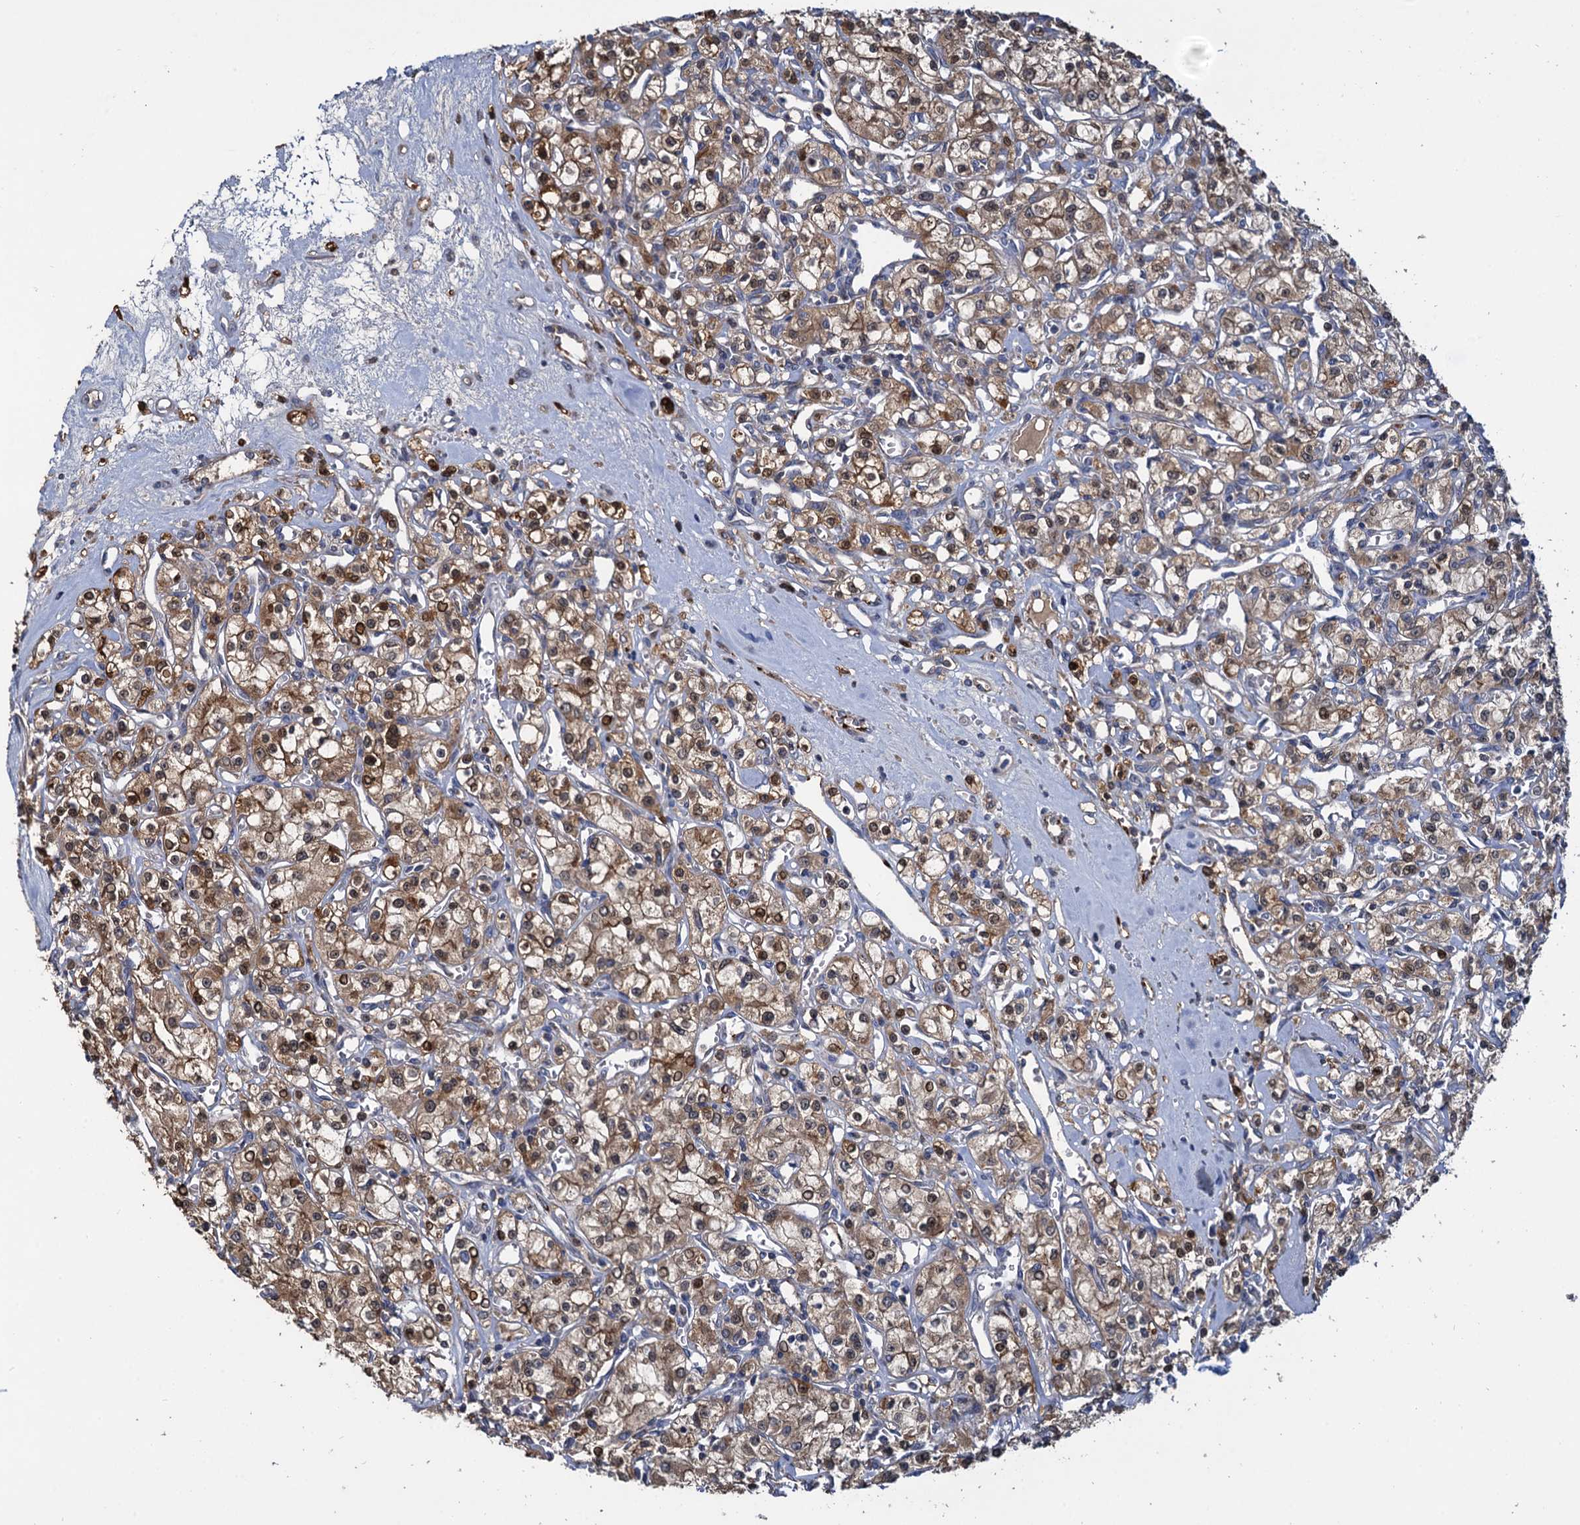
{"staining": {"intensity": "moderate", "quantity": ">75%", "location": "cytoplasmic/membranous,nuclear"}, "tissue": "renal cancer", "cell_type": "Tumor cells", "image_type": "cancer", "snomed": [{"axis": "morphology", "description": "Adenocarcinoma, NOS"}, {"axis": "topography", "description": "Kidney"}], "caption": "An image showing moderate cytoplasmic/membranous and nuclear expression in about >75% of tumor cells in adenocarcinoma (renal), as visualized by brown immunohistochemical staining.", "gene": "CEP192", "patient": {"sex": "female", "age": 59}}